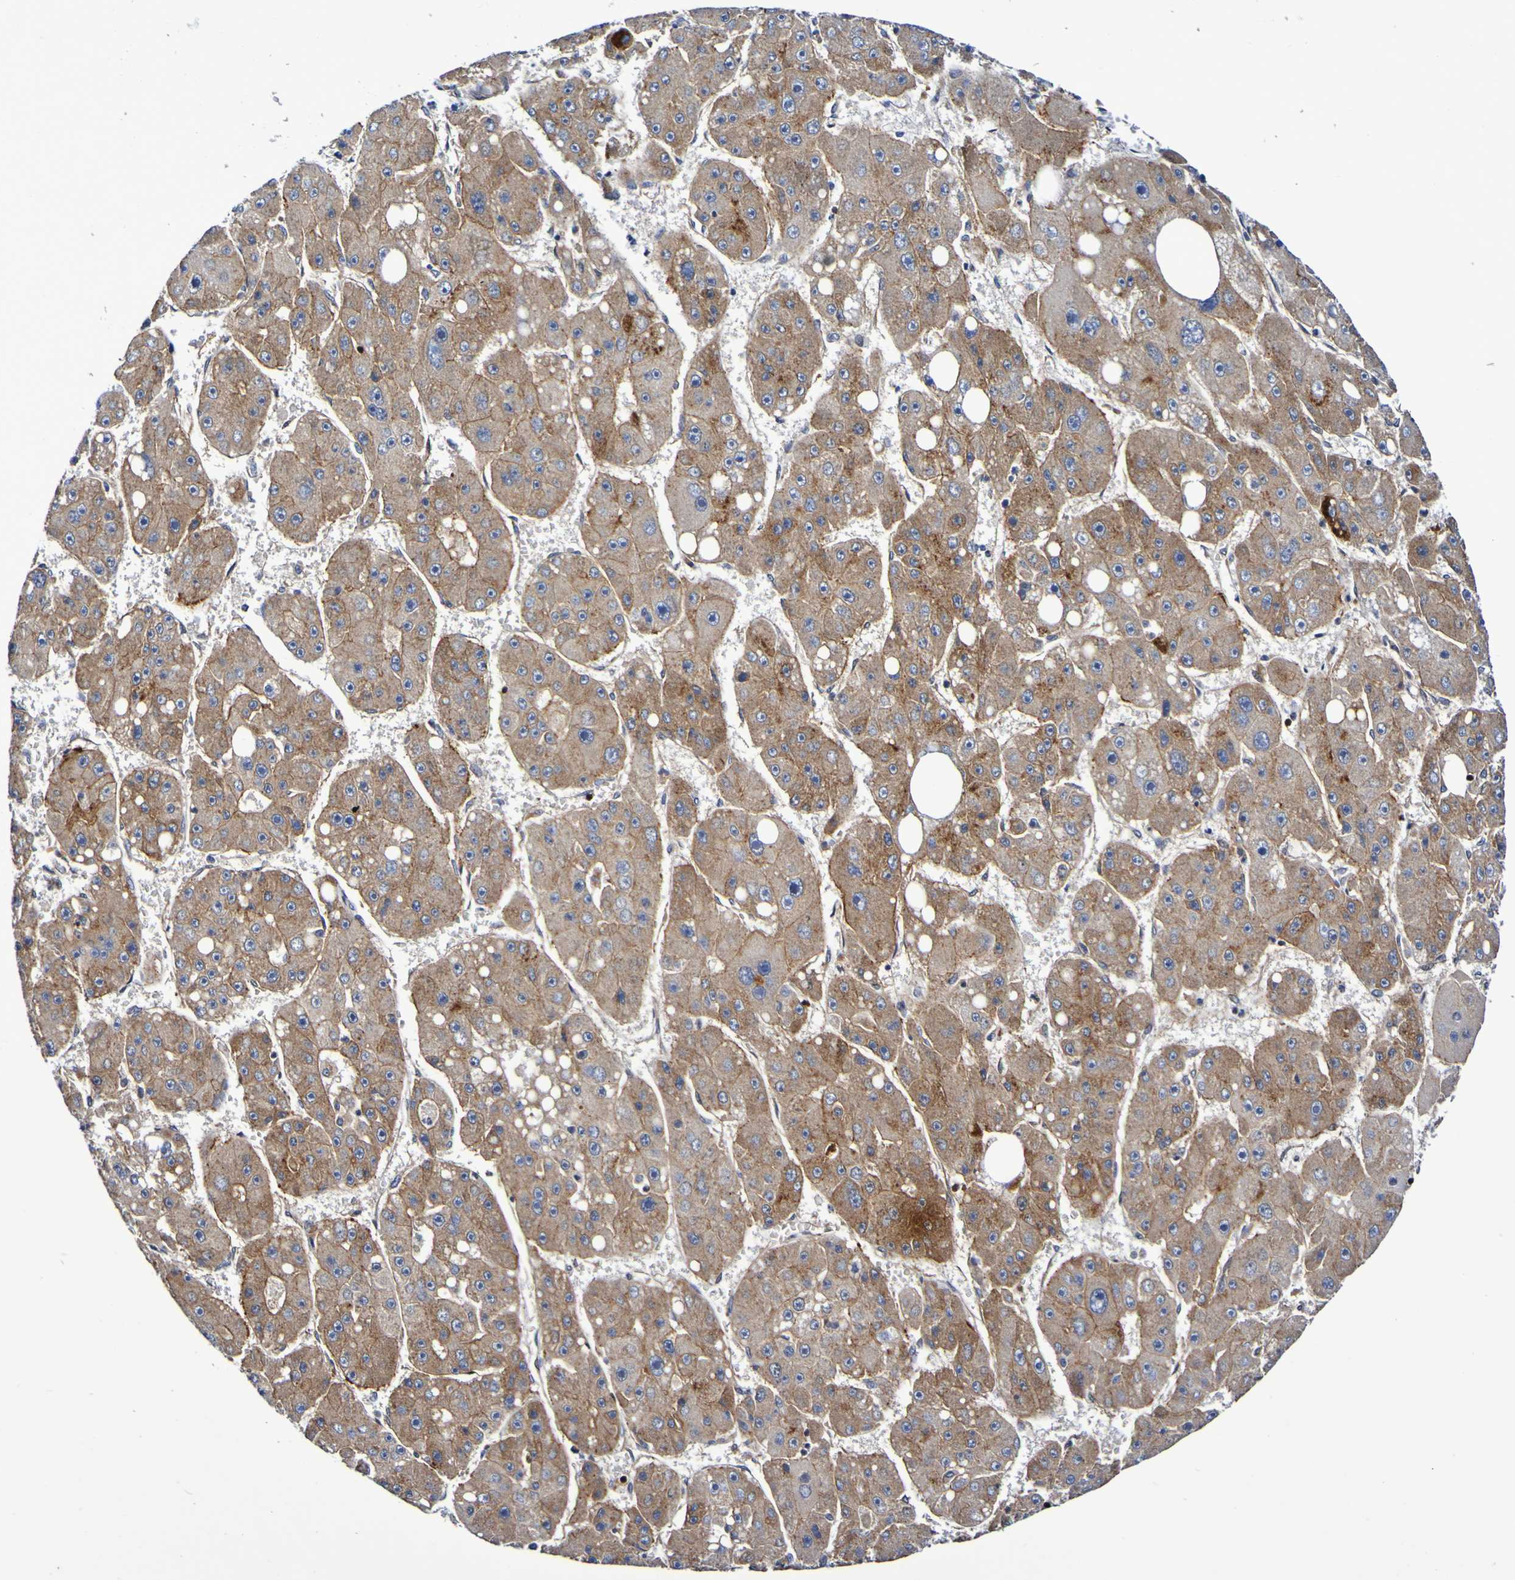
{"staining": {"intensity": "weak", "quantity": ">75%", "location": "cytoplasmic/membranous"}, "tissue": "liver cancer", "cell_type": "Tumor cells", "image_type": "cancer", "snomed": [{"axis": "morphology", "description": "Carcinoma, Hepatocellular, NOS"}, {"axis": "topography", "description": "Liver"}], "caption": "Human liver cancer stained for a protein (brown) reveals weak cytoplasmic/membranous positive expression in approximately >75% of tumor cells.", "gene": "GJB1", "patient": {"sex": "female", "age": 61}}